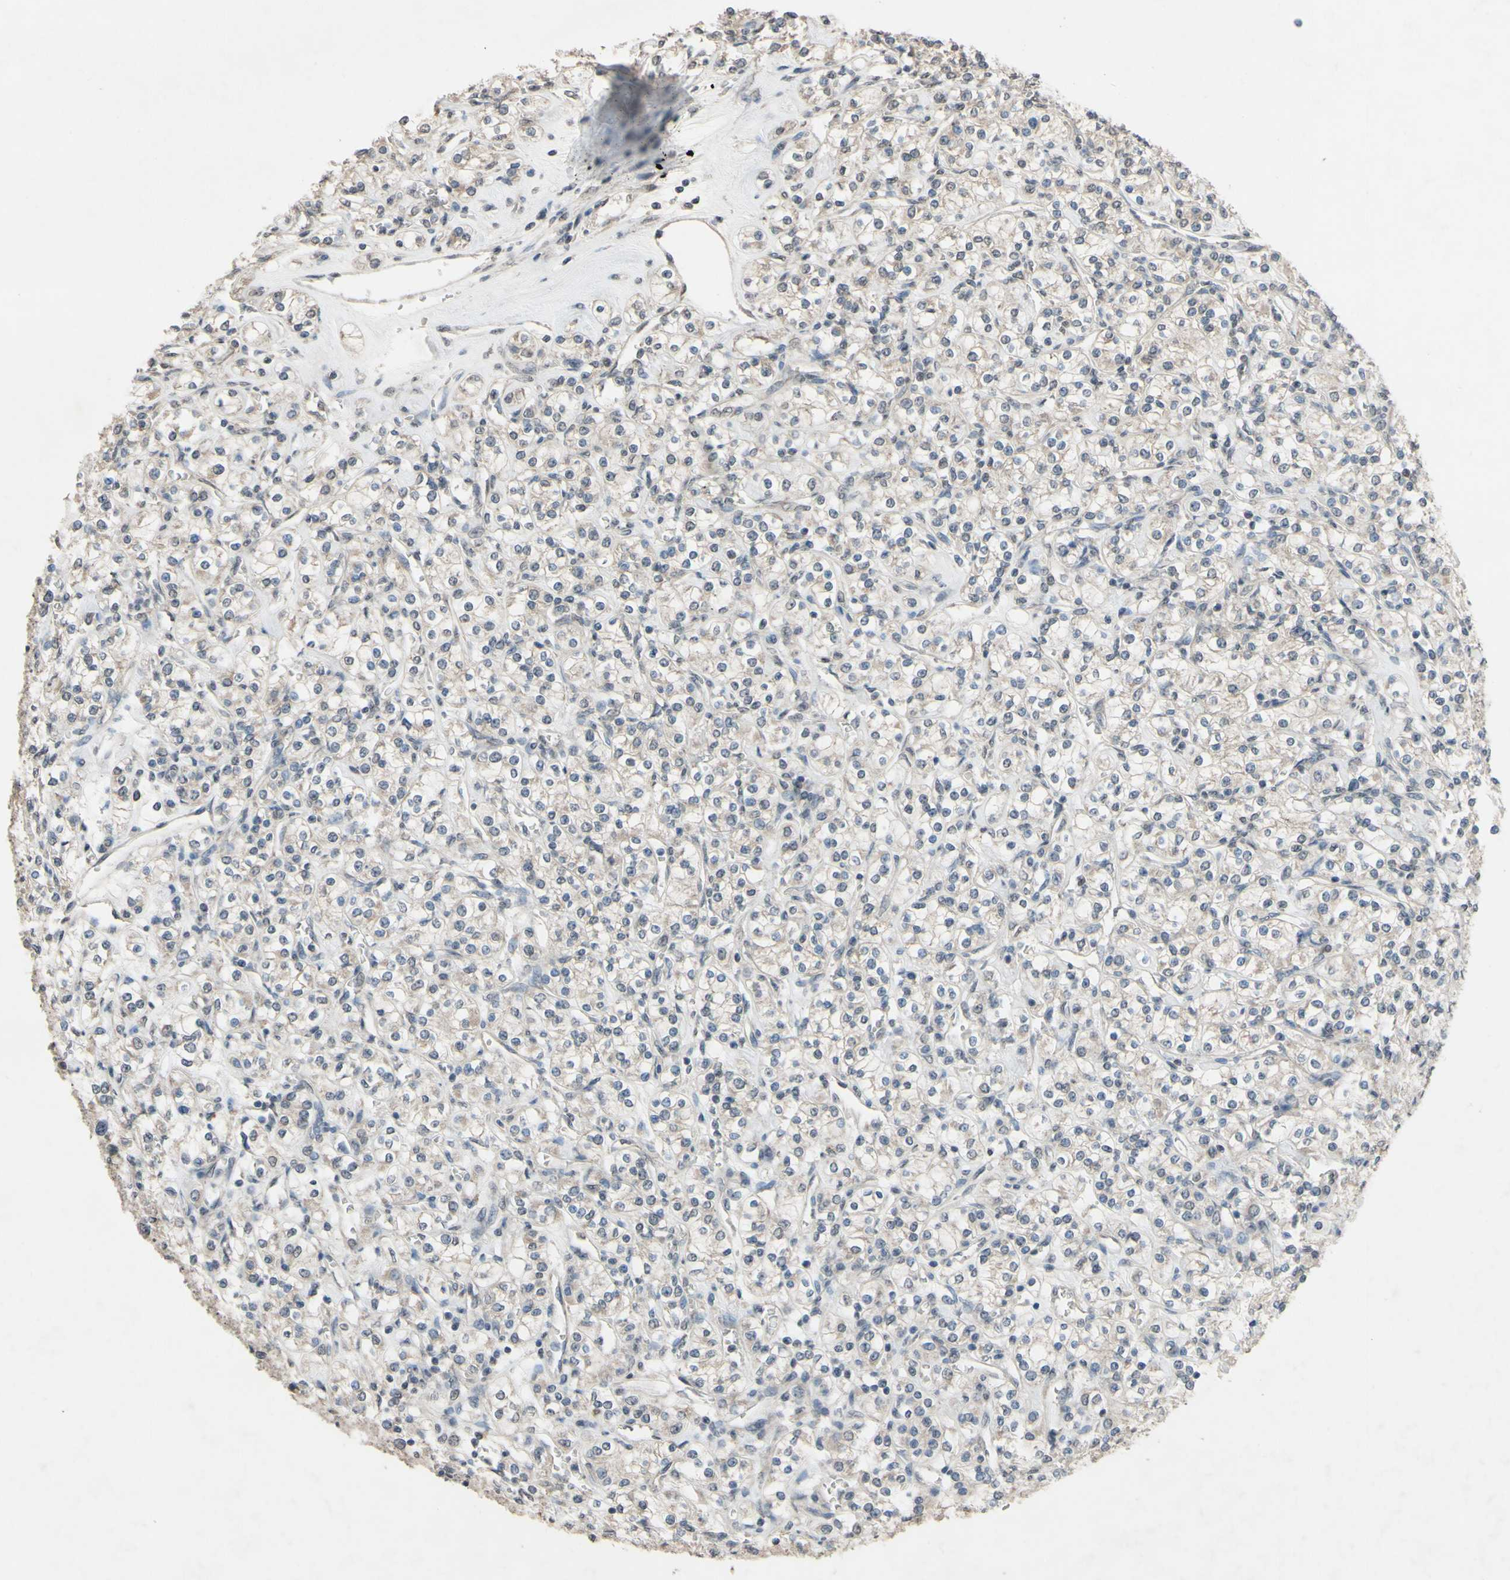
{"staining": {"intensity": "weak", "quantity": "25%-75%", "location": "cytoplasmic/membranous"}, "tissue": "renal cancer", "cell_type": "Tumor cells", "image_type": "cancer", "snomed": [{"axis": "morphology", "description": "Adenocarcinoma, NOS"}, {"axis": "topography", "description": "Kidney"}], "caption": "Brown immunohistochemical staining in human renal cancer demonstrates weak cytoplasmic/membranous expression in about 25%-75% of tumor cells. The protein of interest is shown in brown color, while the nuclei are stained blue.", "gene": "CDCP1", "patient": {"sex": "male", "age": 77}}